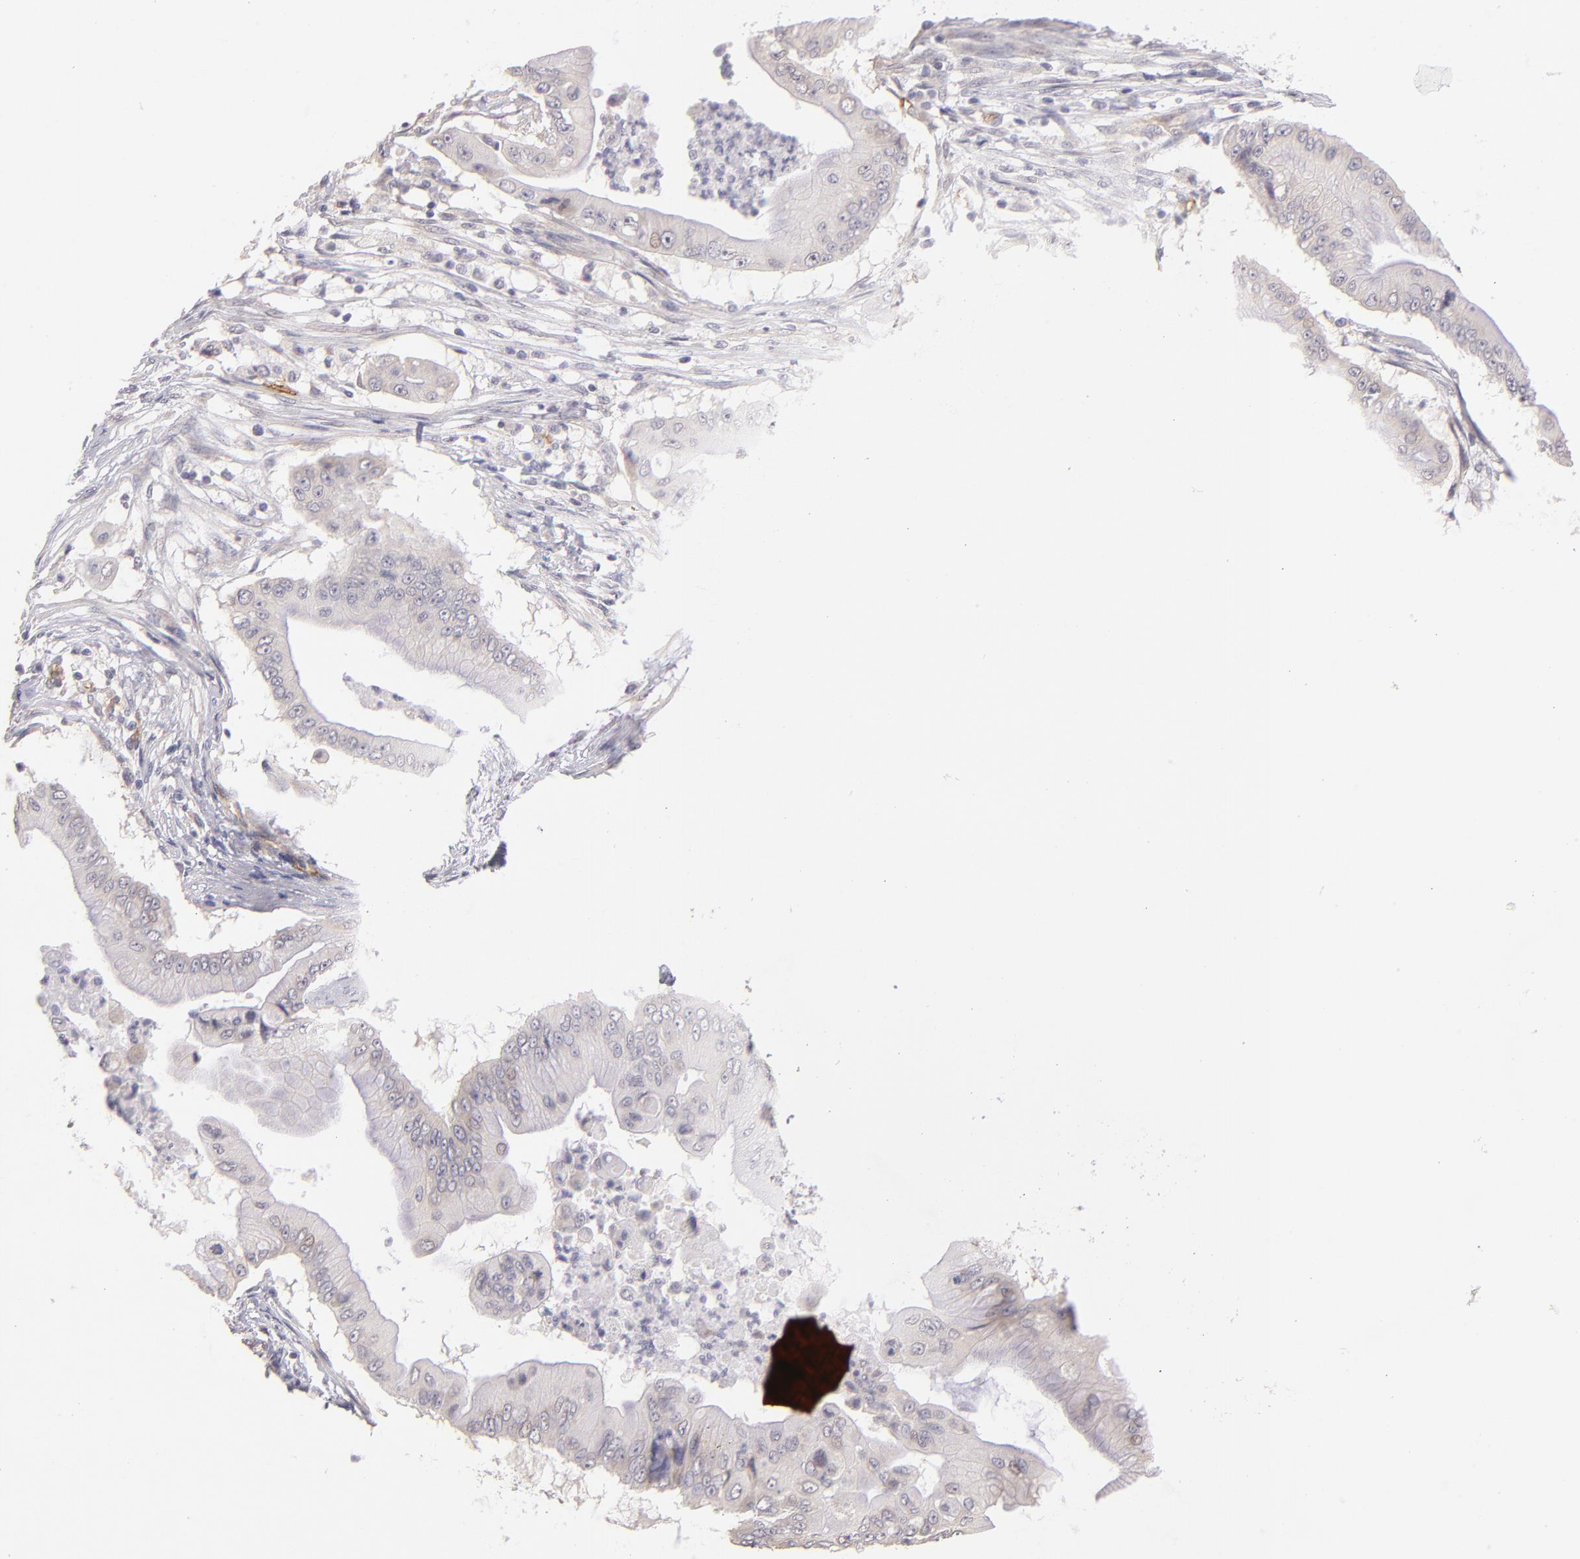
{"staining": {"intensity": "weak", "quantity": "<25%", "location": "cytoplasmic/membranous"}, "tissue": "pancreatic cancer", "cell_type": "Tumor cells", "image_type": "cancer", "snomed": [{"axis": "morphology", "description": "Adenocarcinoma, NOS"}, {"axis": "topography", "description": "Pancreas"}], "caption": "Pancreatic cancer stained for a protein using immunohistochemistry exhibits no positivity tumor cells.", "gene": "THBD", "patient": {"sex": "male", "age": 62}}